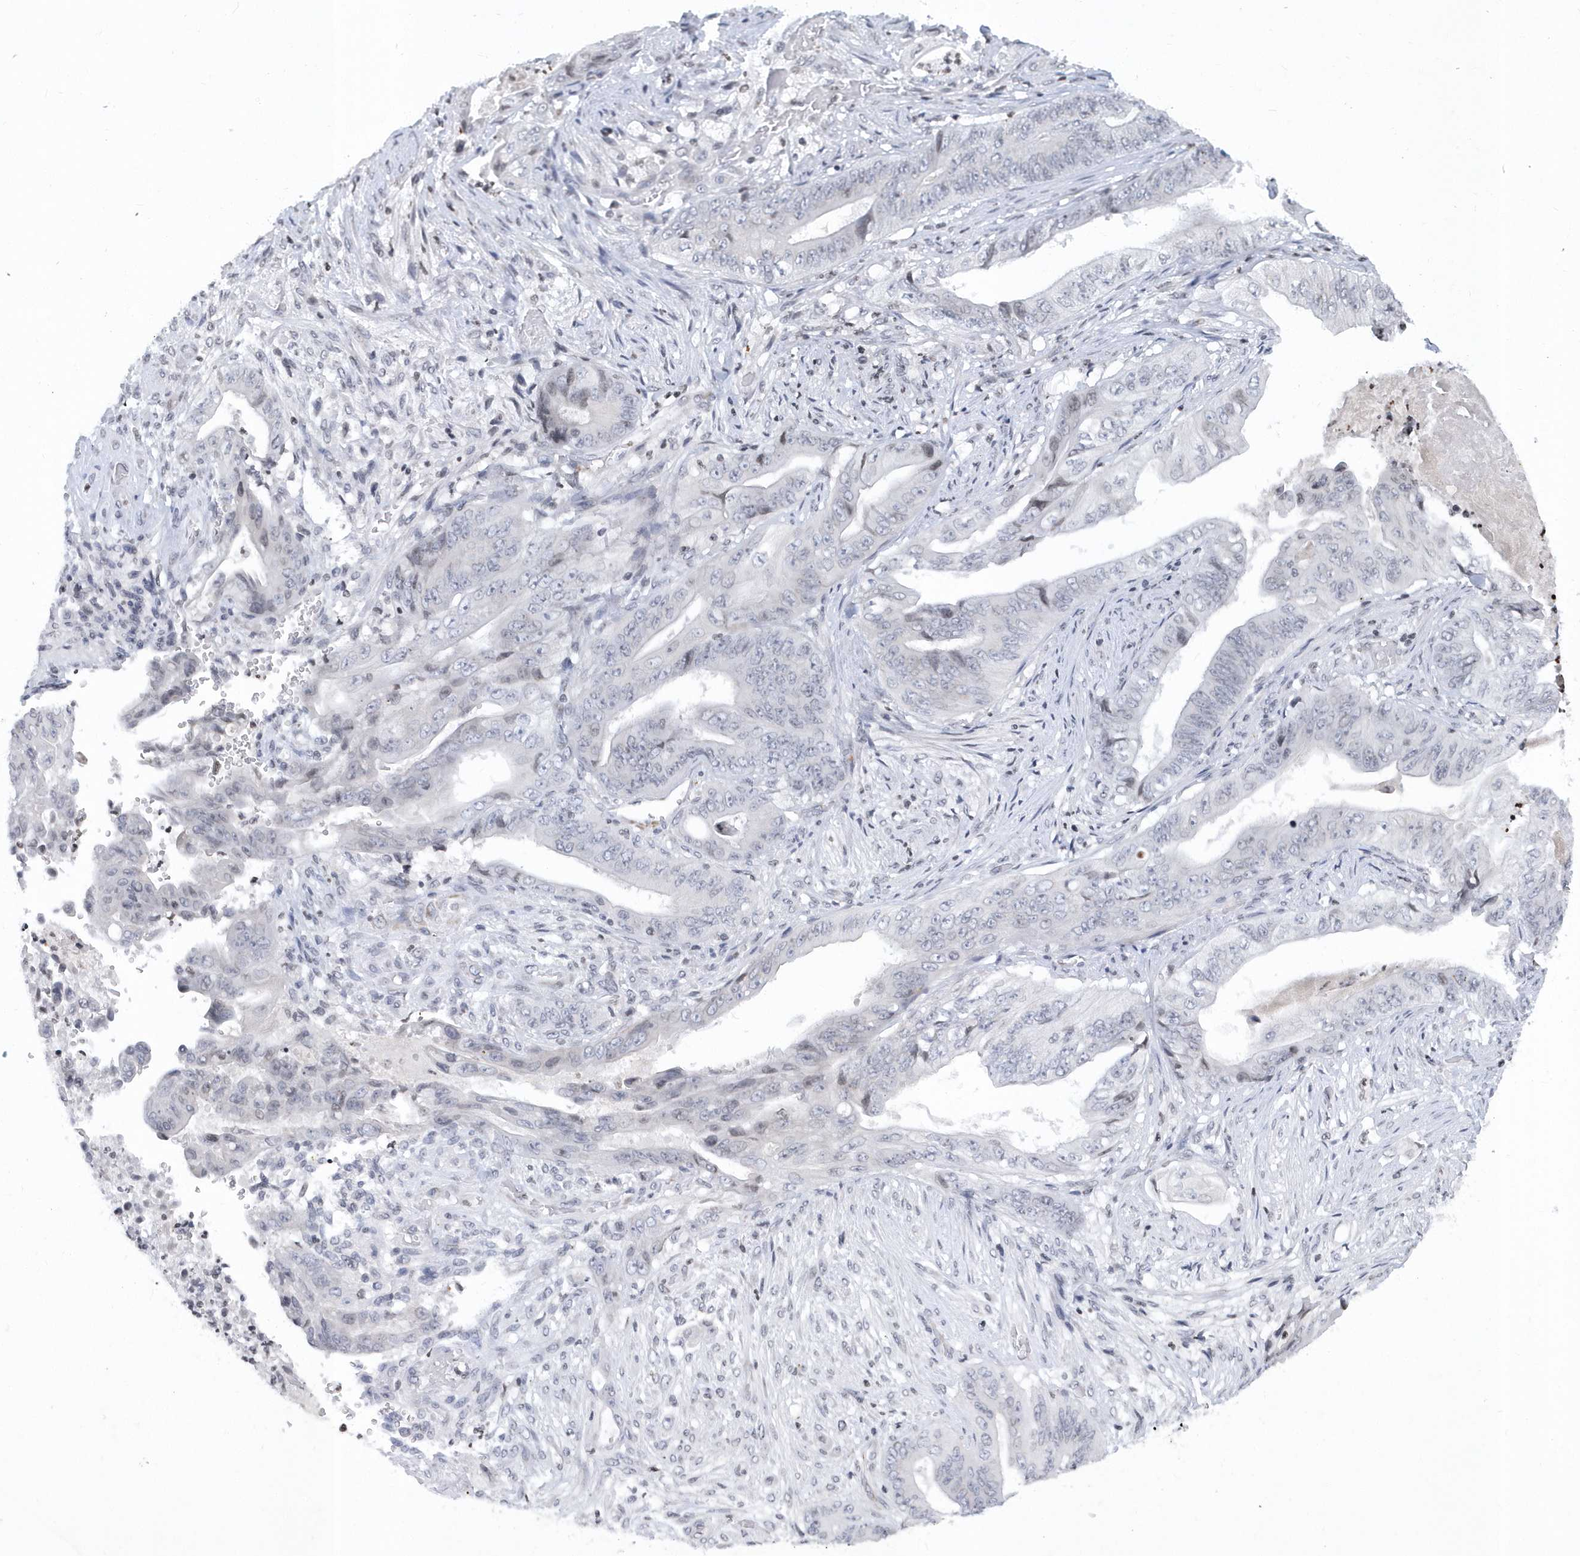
{"staining": {"intensity": "negative", "quantity": "none", "location": "none"}, "tissue": "stomach cancer", "cell_type": "Tumor cells", "image_type": "cancer", "snomed": [{"axis": "morphology", "description": "Adenocarcinoma, NOS"}, {"axis": "topography", "description": "Stomach"}], "caption": "An IHC micrograph of adenocarcinoma (stomach) is shown. There is no staining in tumor cells of adenocarcinoma (stomach).", "gene": "VWA5B2", "patient": {"sex": "female", "age": 73}}